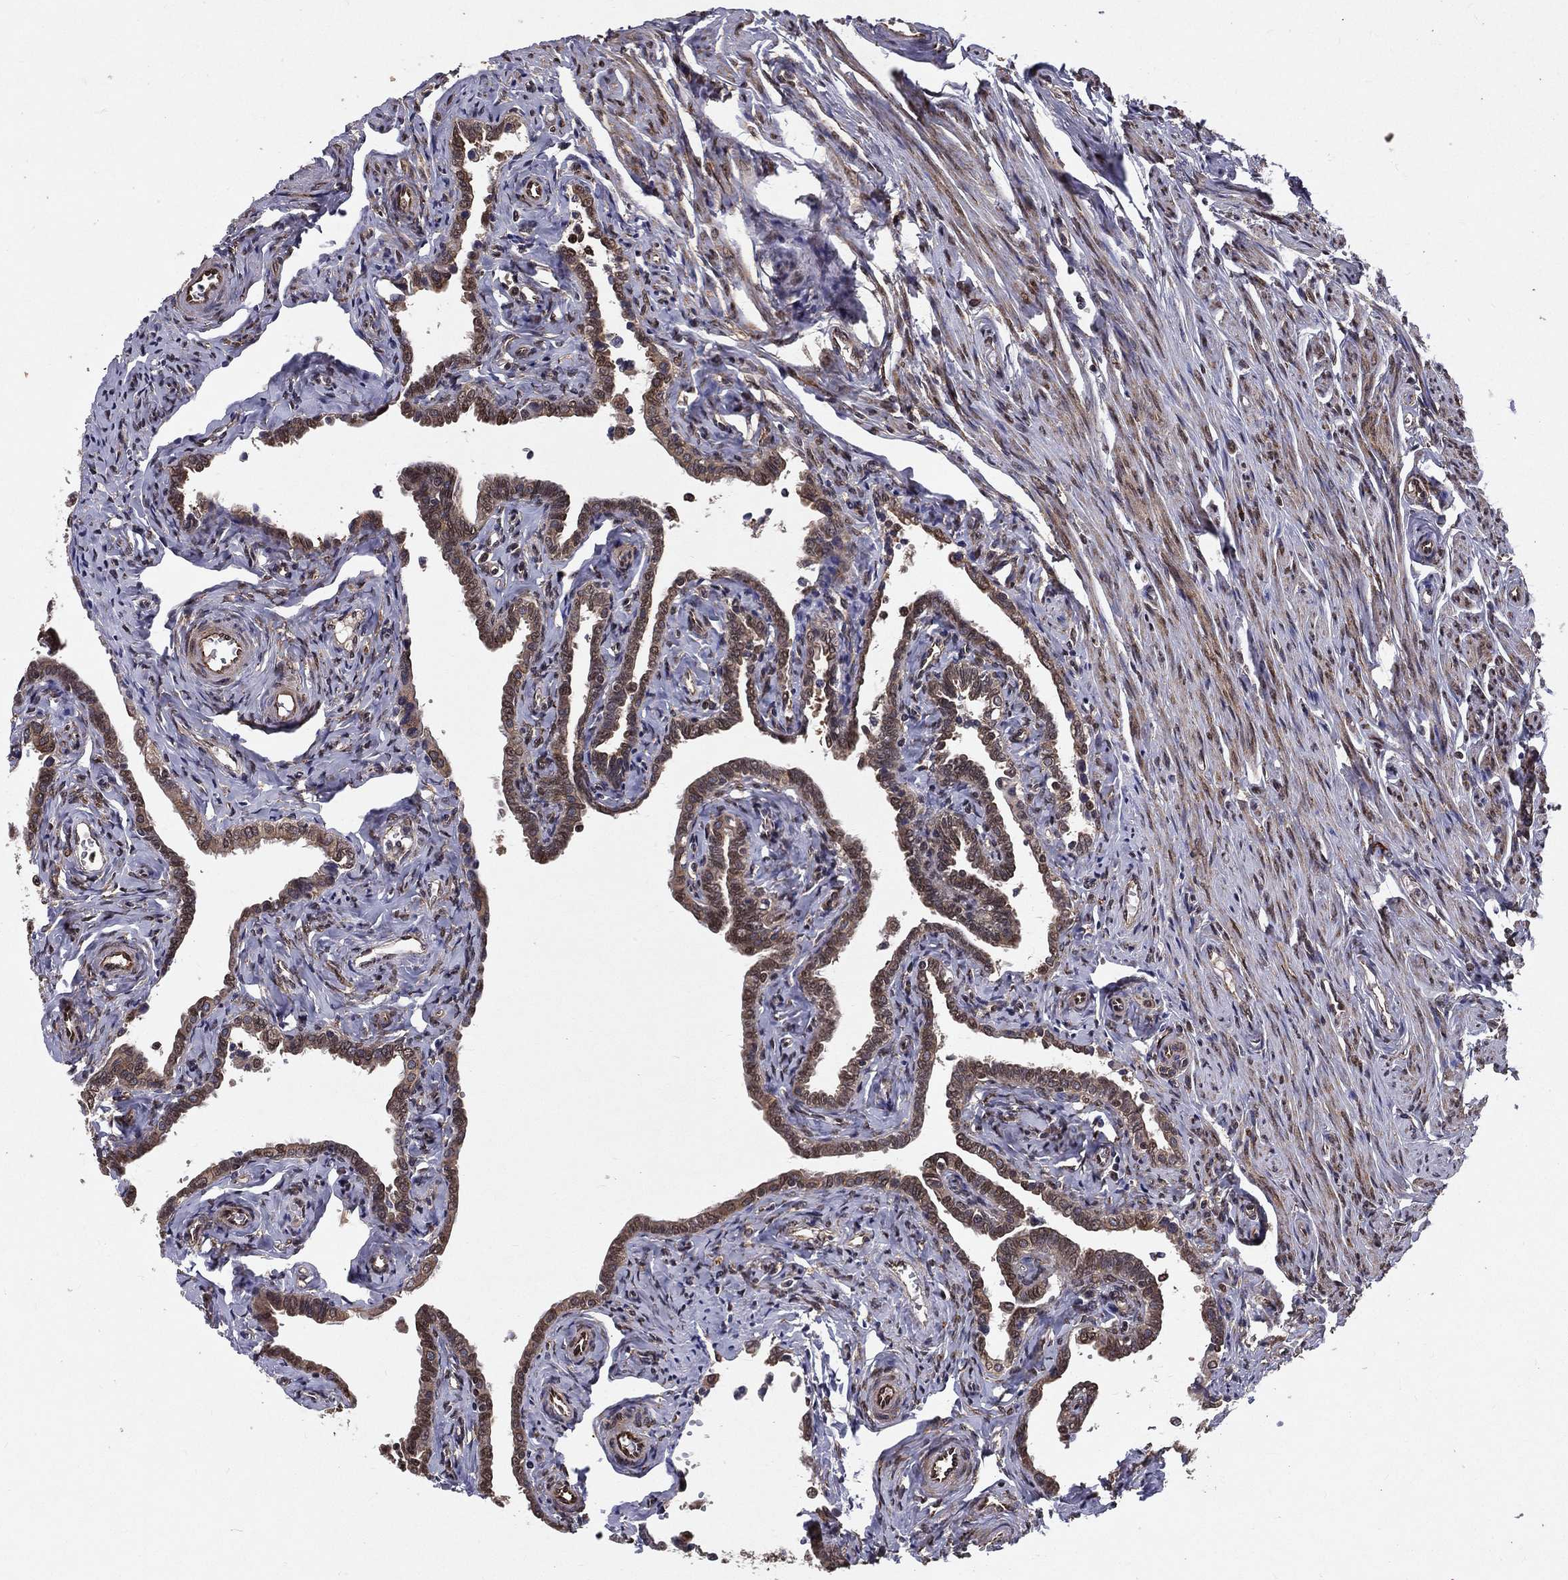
{"staining": {"intensity": "strong", "quantity": "25%-75%", "location": "cytoplasmic/membranous"}, "tissue": "fallopian tube", "cell_type": "Glandular cells", "image_type": "normal", "snomed": [{"axis": "morphology", "description": "Normal tissue, NOS"}, {"axis": "topography", "description": "Fallopian tube"}, {"axis": "topography", "description": "Ovary"}], "caption": "Immunohistochemistry (IHC) of benign human fallopian tube shows high levels of strong cytoplasmic/membranous staining in approximately 25%-75% of glandular cells.", "gene": "CERS2", "patient": {"sex": "female", "age": 54}}